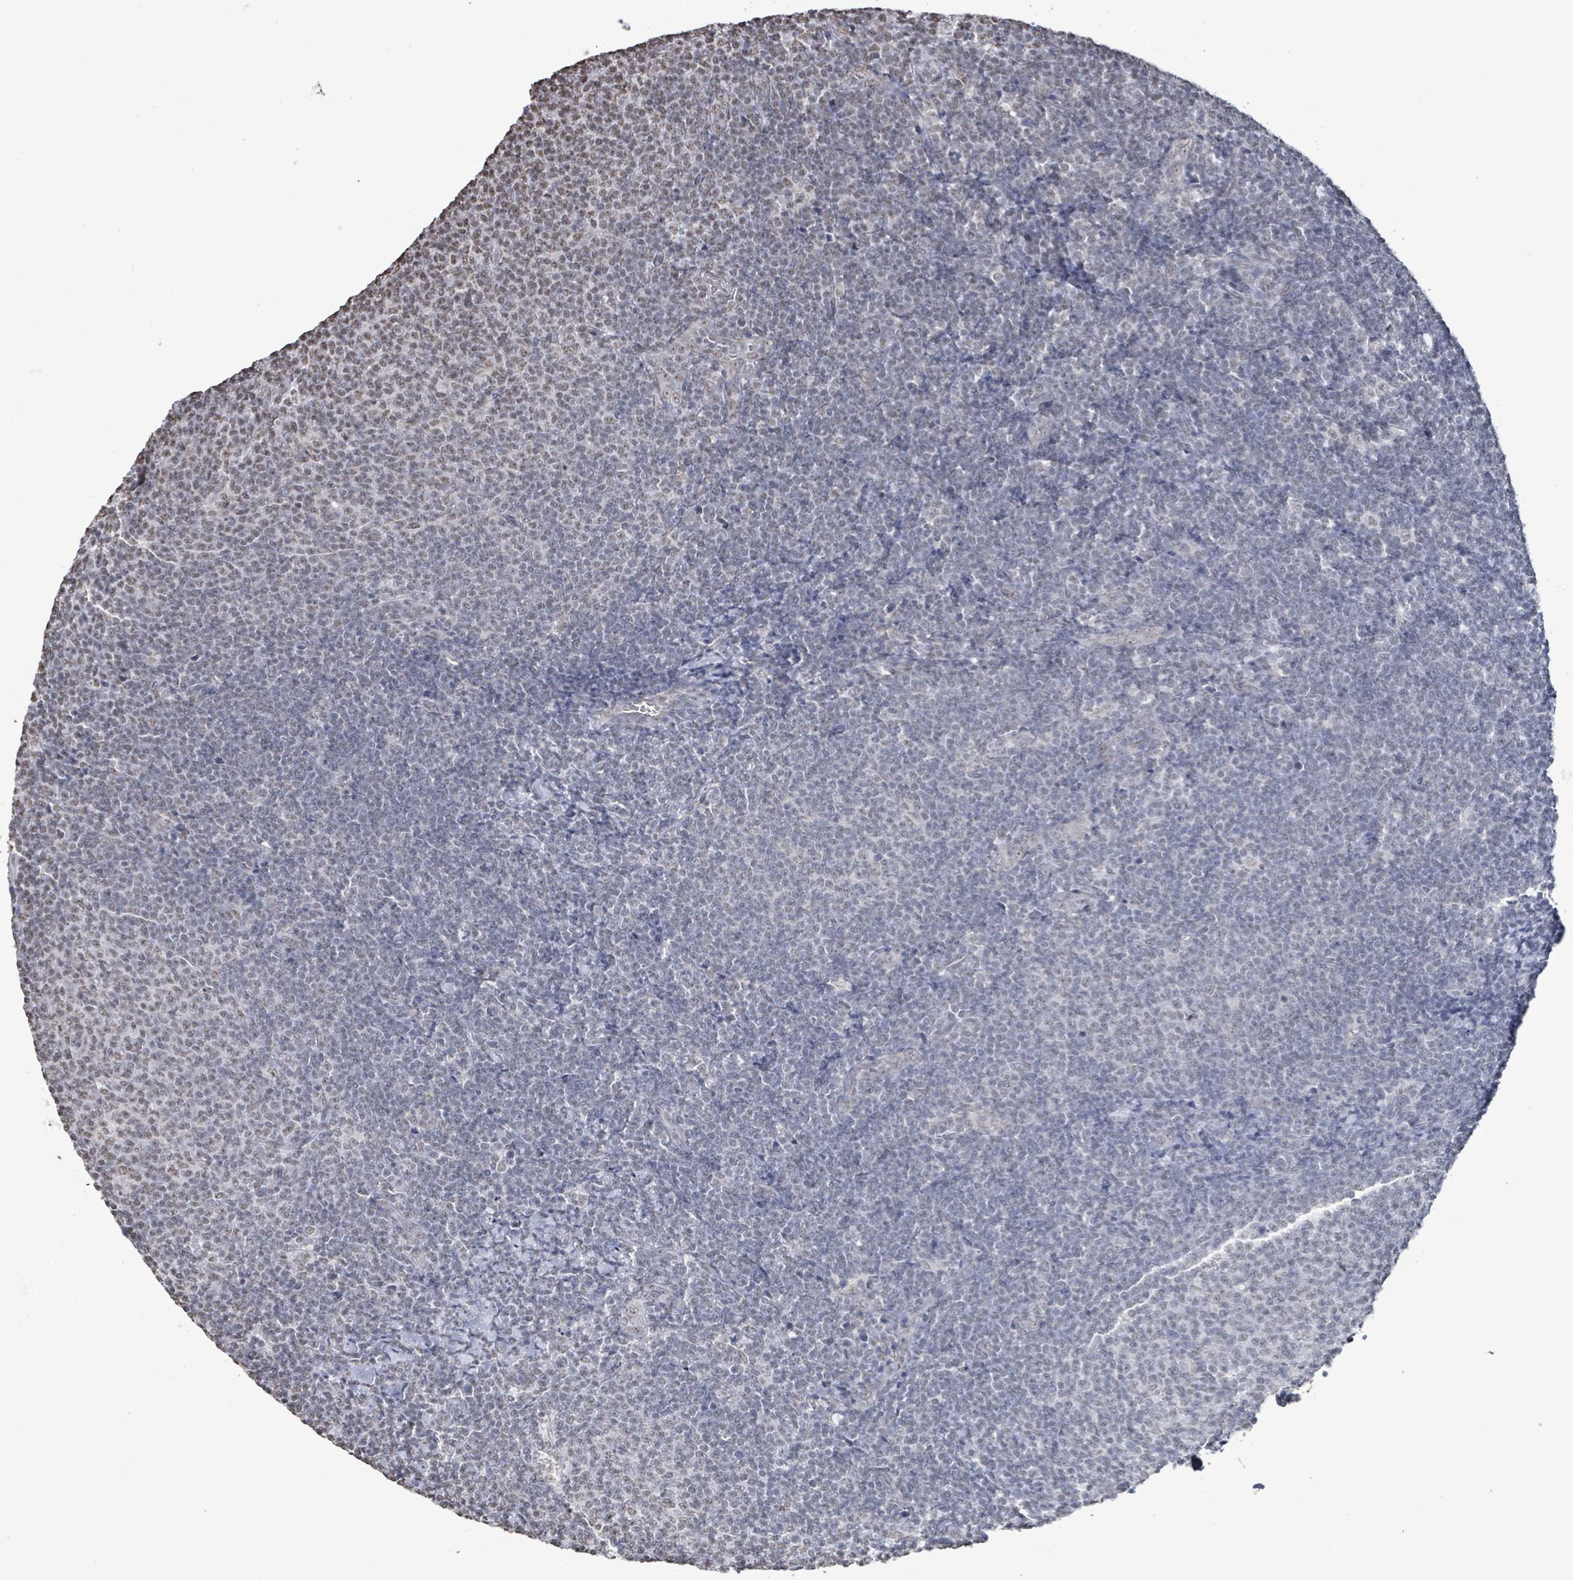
{"staining": {"intensity": "weak", "quantity": "<25%", "location": "nuclear"}, "tissue": "lymphoma", "cell_type": "Tumor cells", "image_type": "cancer", "snomed": [{"axis": "morphology", "description": "Malignant lymphoma, non-Hodgkin's type, Low grade"}, {"axis": "topography", "description": "Lymph node"}], "caption": "This is an immunohistochemistry micrograph of human lymphoma. There is no positivity in tumor cells.", "gene": "SAMD14", "patient": {"sex": "male", "age": 66}}